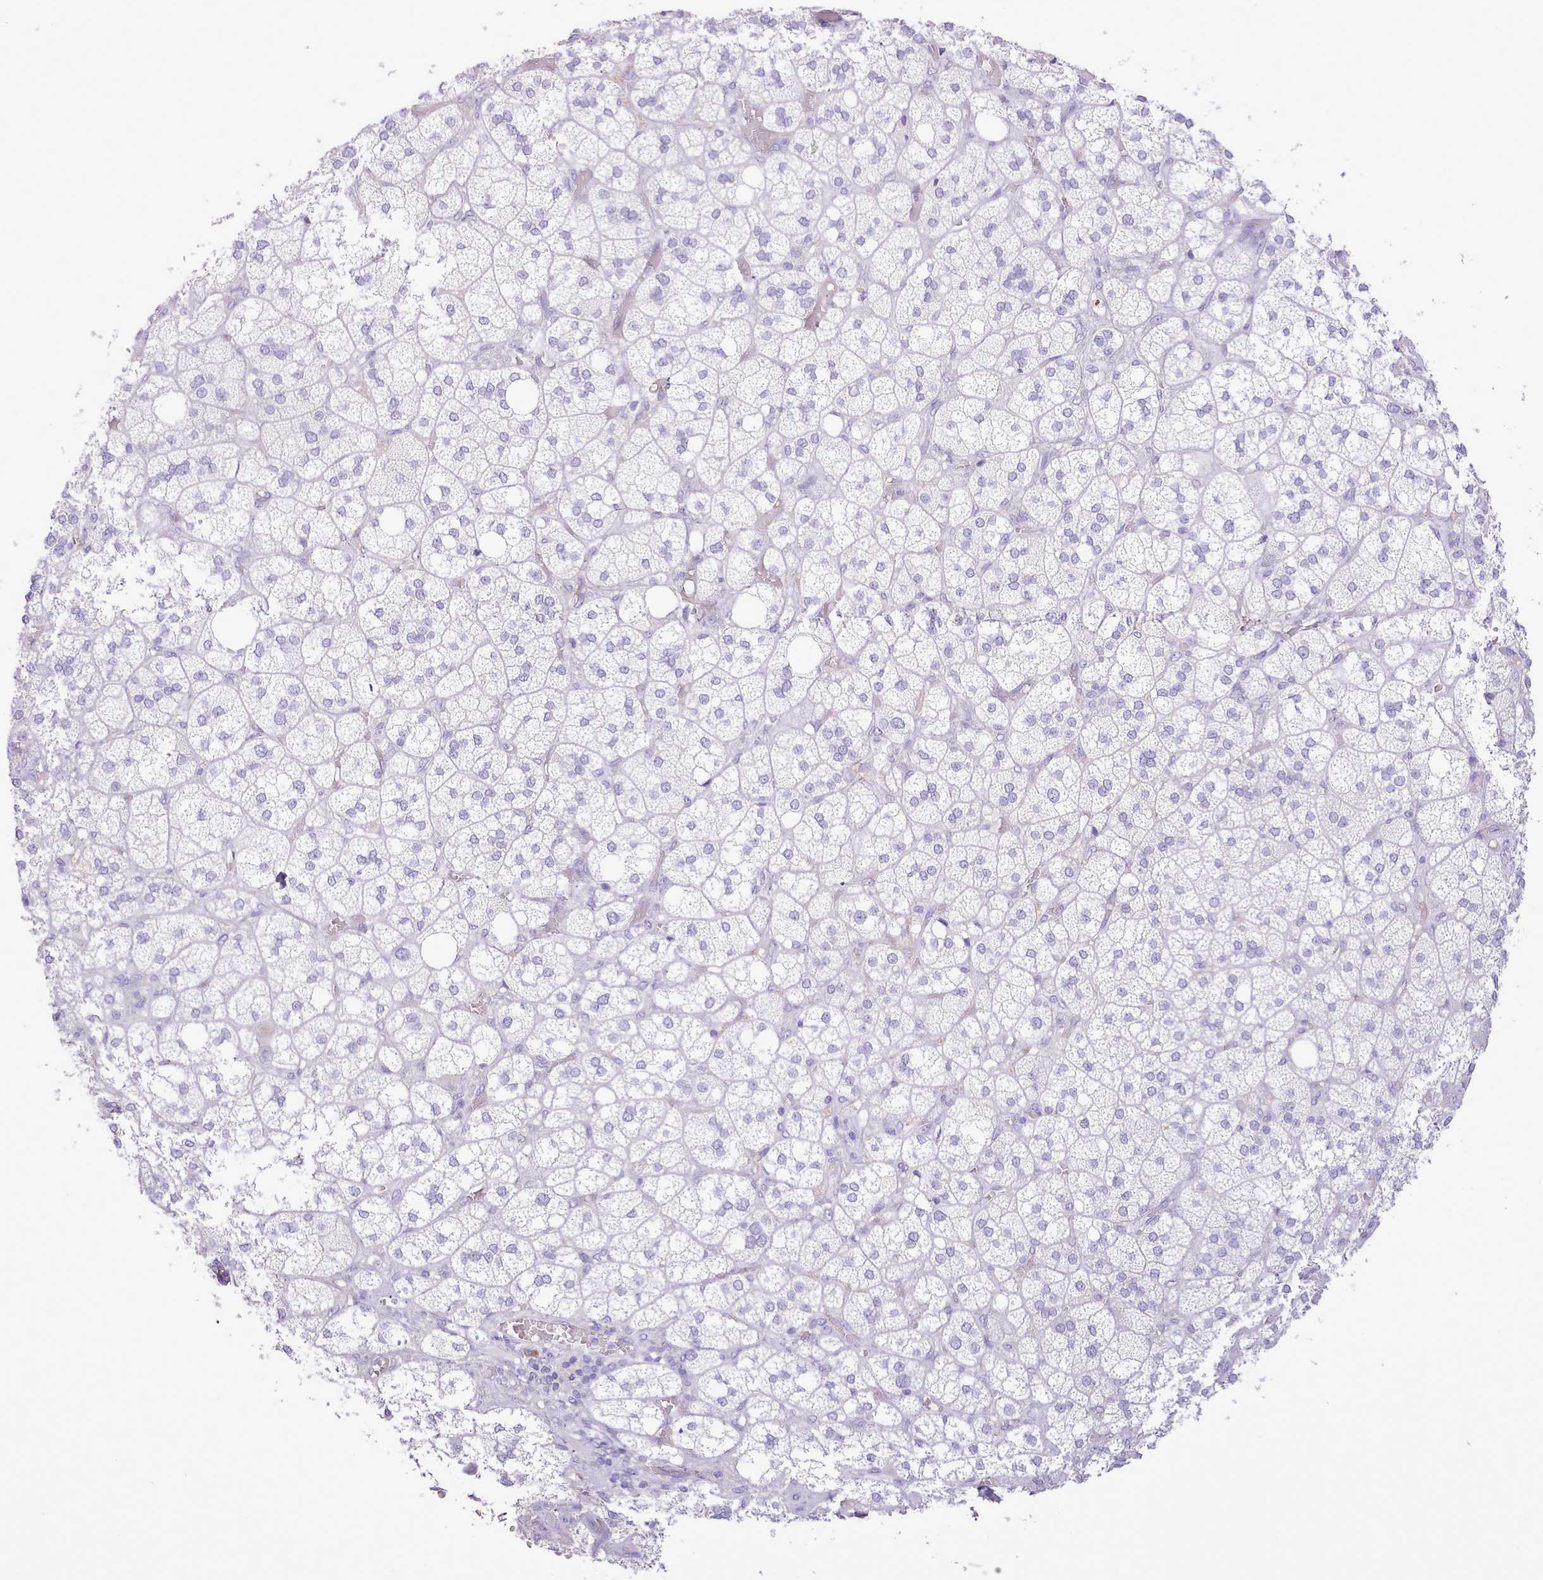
{"staining": {"intensity": "negative", "quantity": "none", "location": "none"}, "tissue": "adrenal gland", "cell_type": "Glandular cells", "image_type": "normal", "snomed": [{"axis": "morphology", "description": "Normal tissue, NOS"}, {"axis": "topography", "description": "Adrenal gland"}], "caption": "This is an immunohistochemistry histopathology image of benign adrenal gland. There is no positivity in glandular cells.", "gene": "CCL1", "patient": {"sex": "male", "age": 61}}